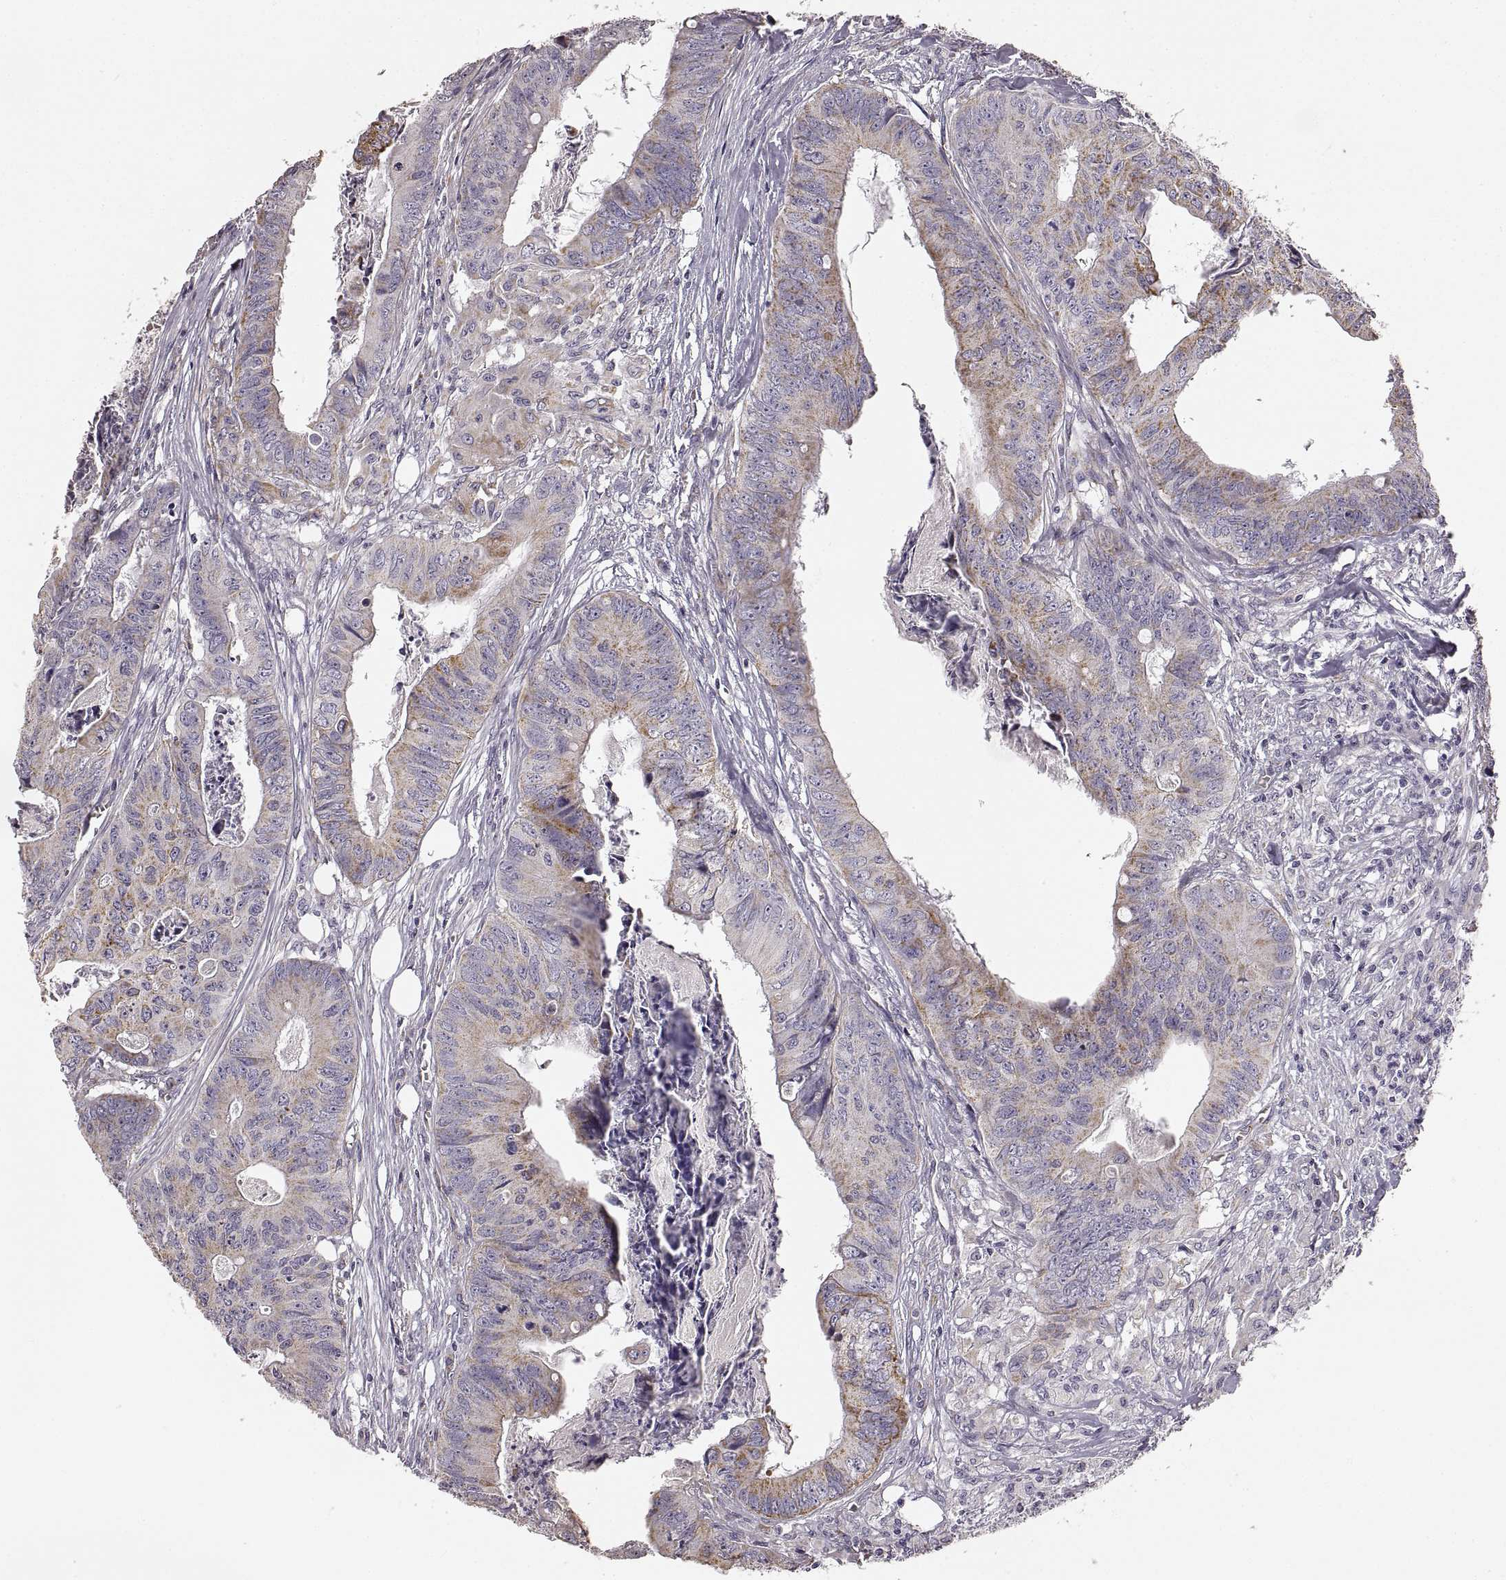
{"staining": {"intensity": "weak", "quantity": ">75%", "location": "cytoplasmic/membranous"}, "tissue": "colorectal cancer", "cell_type": "Tumor cells", "image_type": "cancer", "snomed": [{"axis": "morphology", "description": "Adenocarcinoma, NOS"}, {"axis": "topography", "description": "Colon"}], "caption": "Protein staining of colorectal cancer tissue reveals weak cytoplasmic/membranous staining in about >75% of tumor cells. (DAB (3,3'-diaminobenzidine) IHC with brightfield microscopy, high magnification).", "gene": "RDH13", "patient": {"sex": "male", "age": 84}}